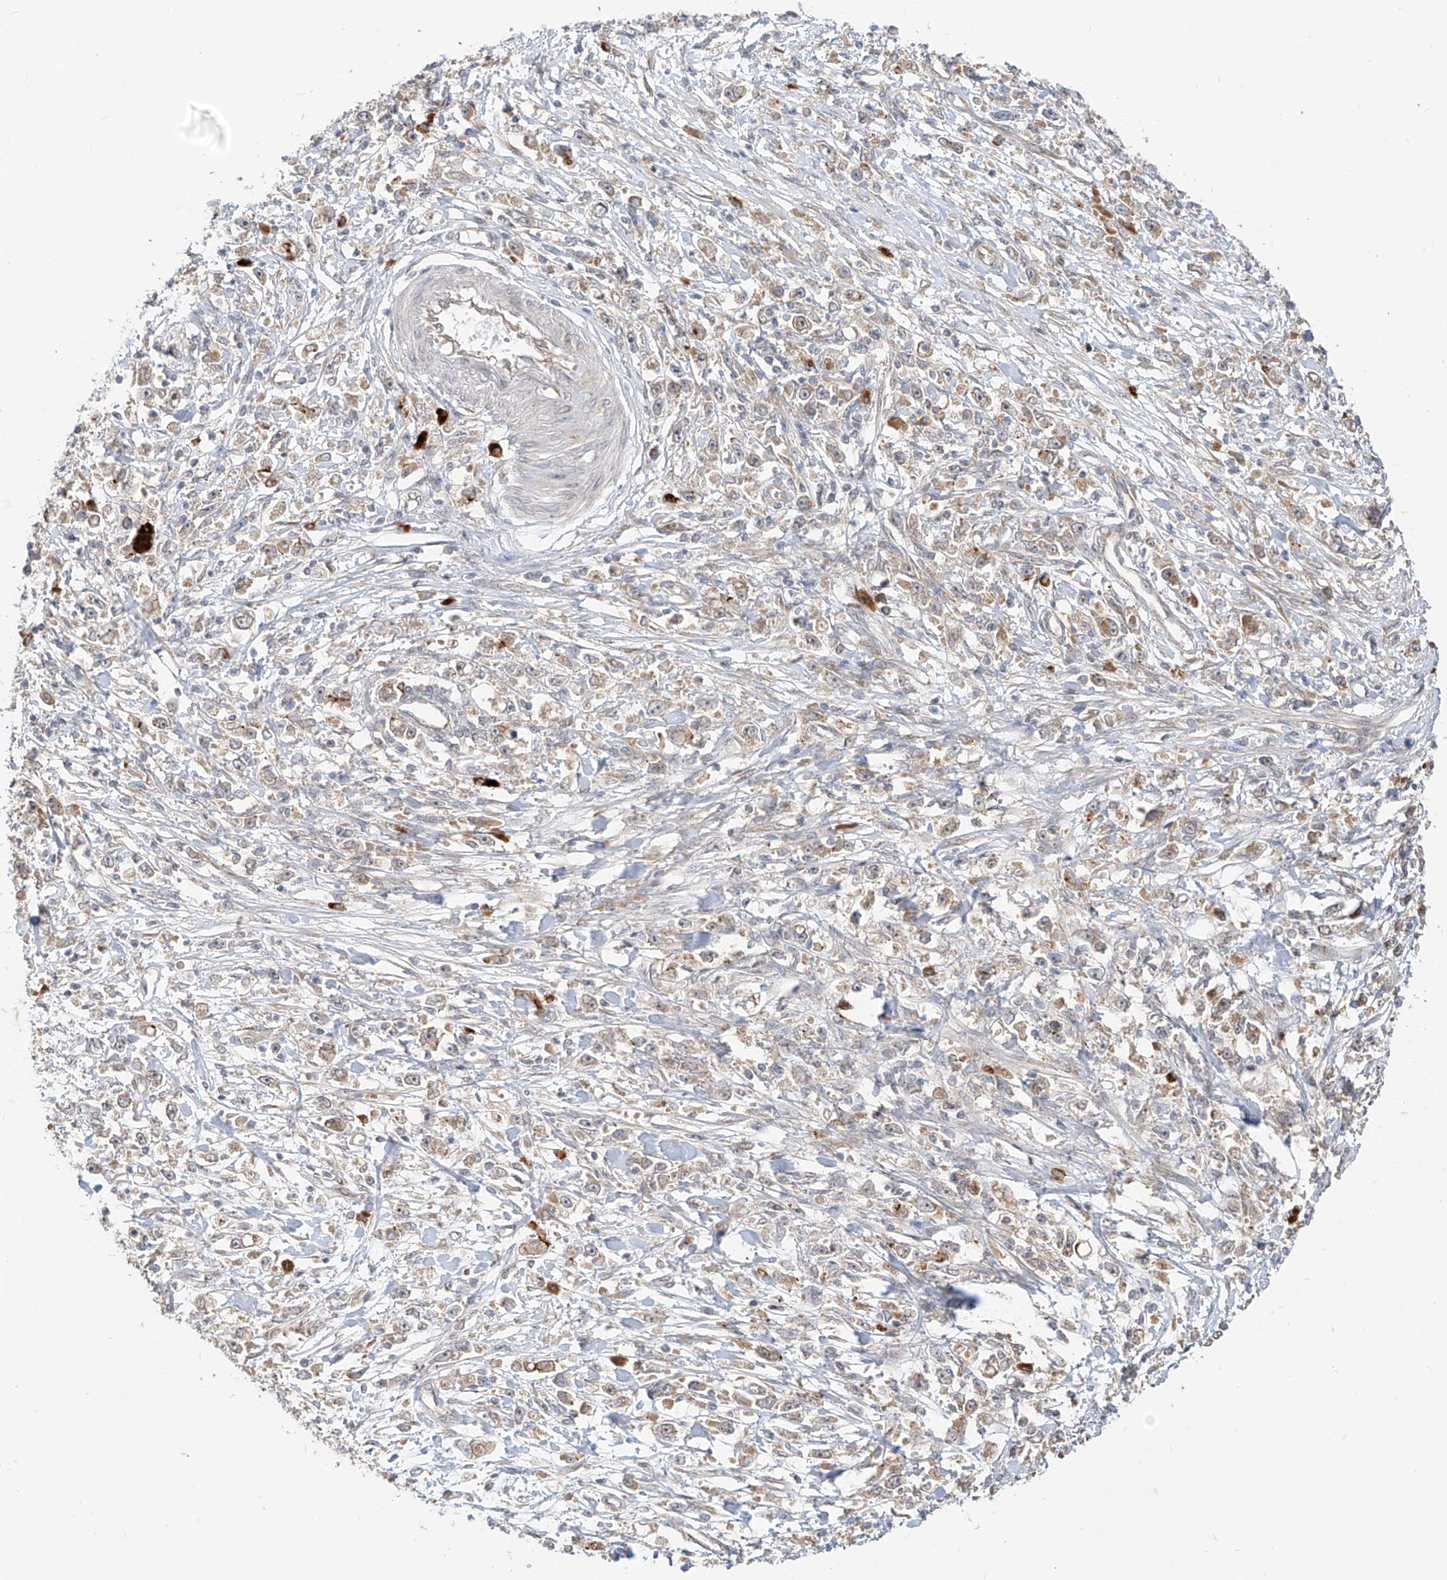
{"staining": {"intensity": "weak", "quantity": "25%-75%", "location": "cytoplasmic/membranous"}, "tissue": "stomach cancer", "cell_type": "Tumor cells", "image_type": "cancer", "snomed": [{"axis": "morphology", "description": "Adenocarcinoma, NOS"}, {"axis": "topography", "description": "Stomach"}], "caption": "Protein expression by immunohistochemistry (IHC) exhibits weak cytoplasmic/membranous positivity in about 25%-75% of tumor cells in stomach adenocarcinoma.", "gene": "MTUS2", "patient": {"sex": "female", "age": 59}}